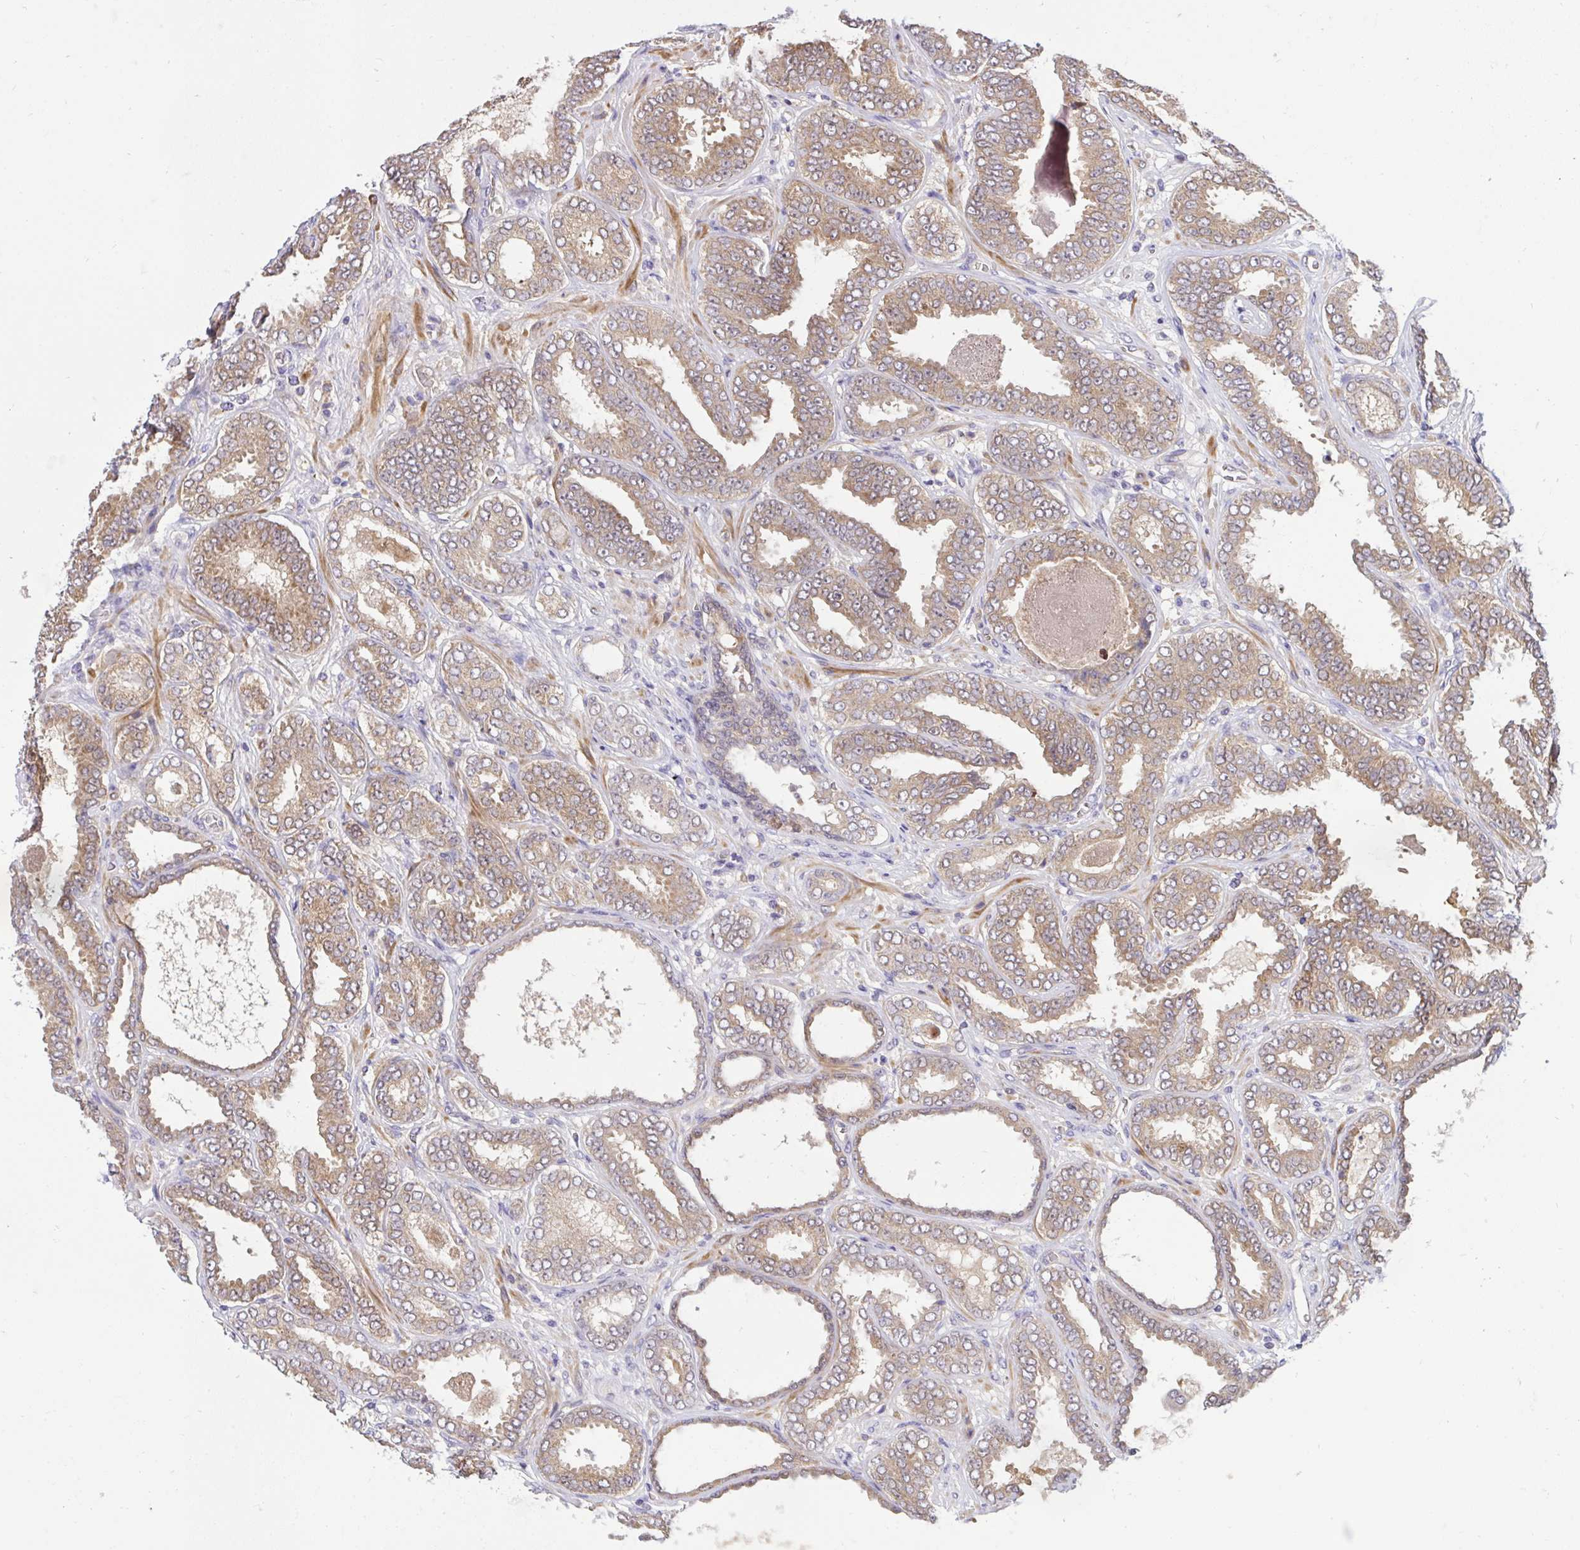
{"staining": {"intensity": "moderate", "quantity": ">75%", "location": "cytoplasmic/membranous"}, "tissue": "prostate cancer", "cell_type": "Tumor cells", "image_type": "cancer", "snomed": [{"axis": "morphology", "description": "Adenocarcinoma, High grade"}, {"axis": "topography", "description": "Prostate"}], "caption": "Prostate cancer stained with a brown dye displays moderate cytoplasmic/membranous positive expression in approximately >75% of tumor cells.", "gene": "C19orf54", "patient": {"sex": "male", "age": 72}}